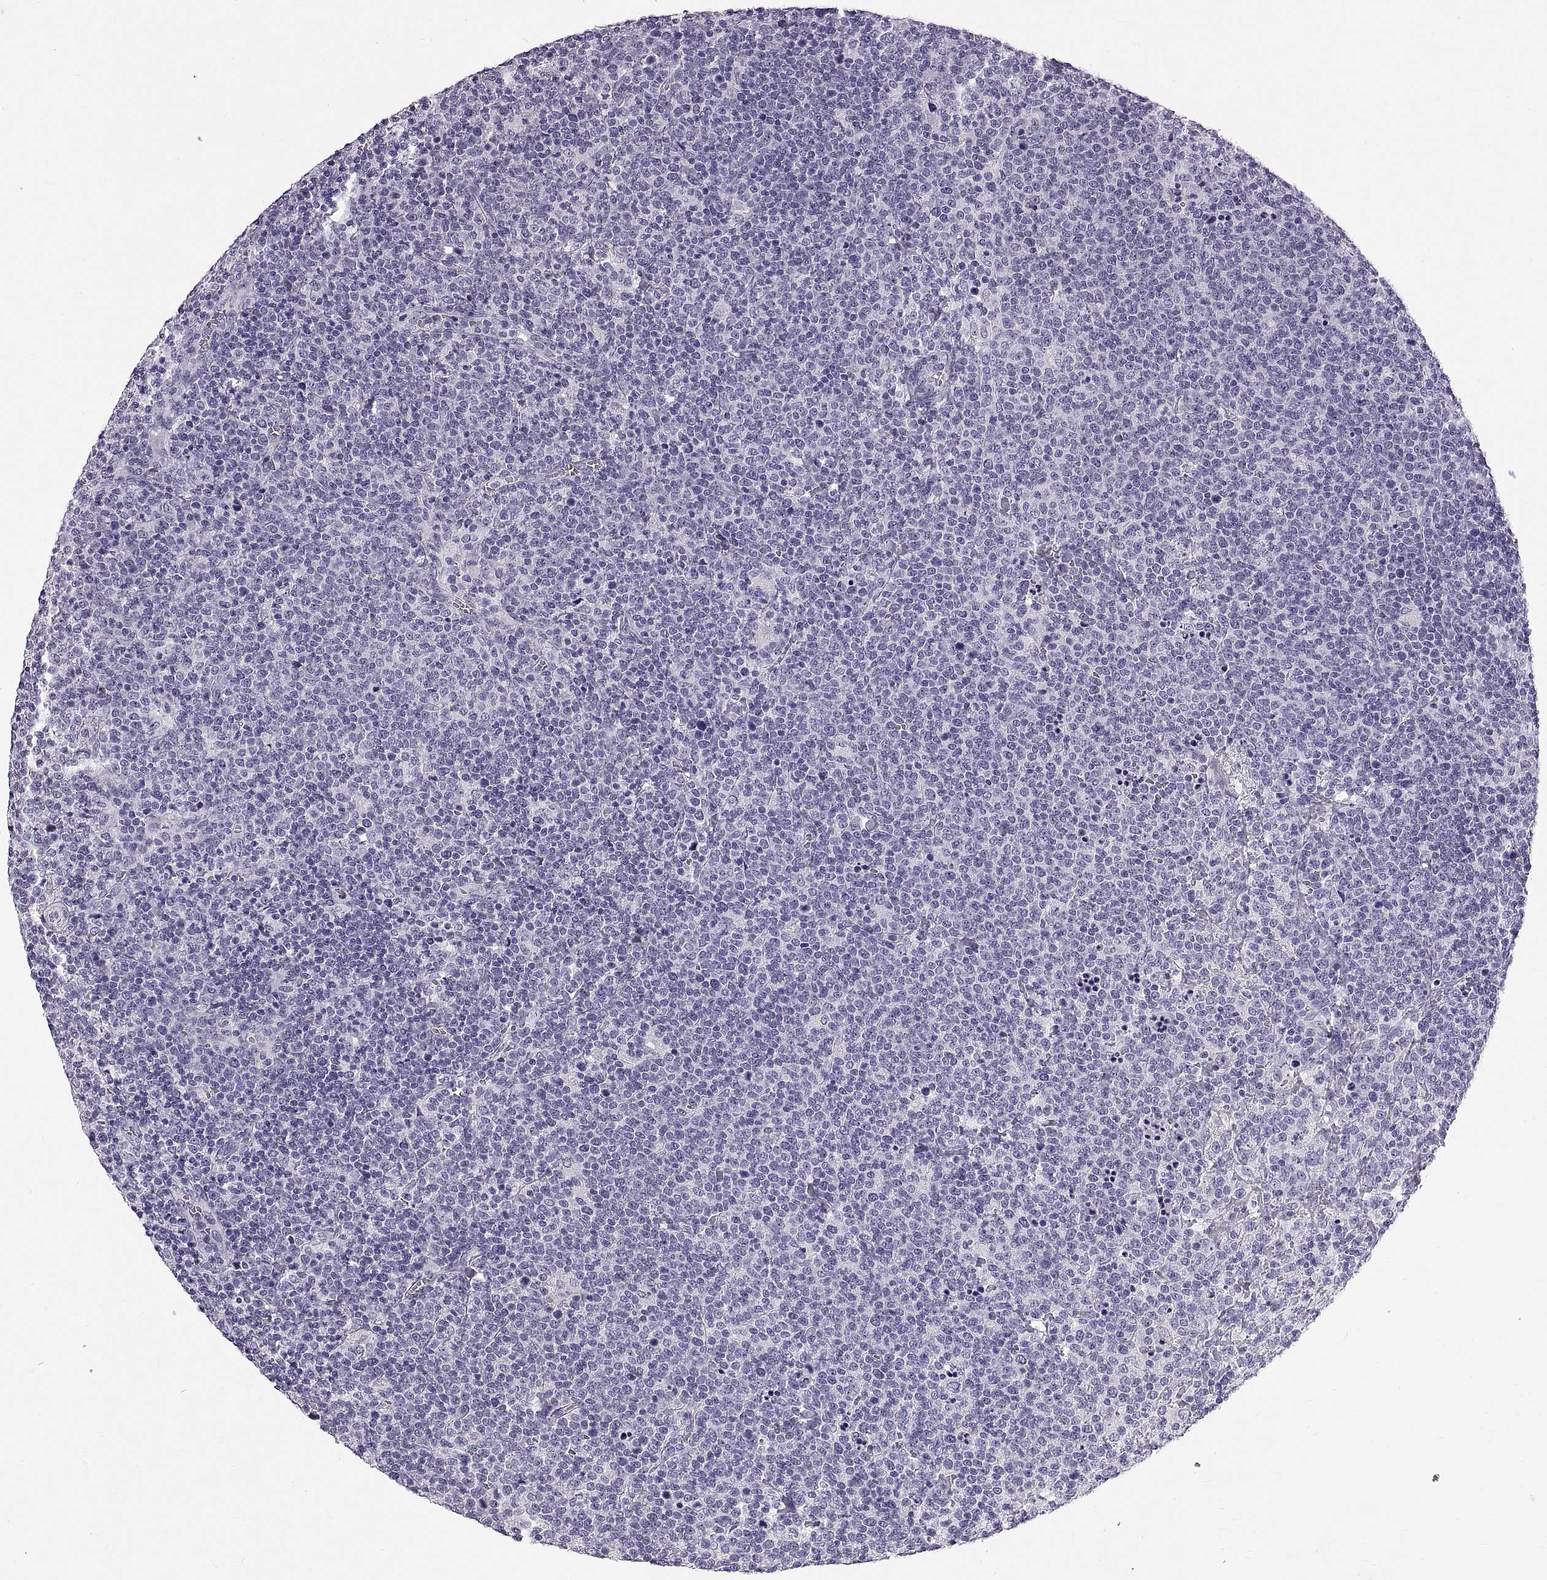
{"staining": {"intensity": "negative", "quantity": "none", "location": "none"}, "tissue": "lymphoma", "cell_type": "Tumor cells", "image_type": "cancer", "snomed": [{"axis": "morphology", "description": "Malignant lymphoma, non-Hodgkin's type, High grade"}, {"axis": "topography", "description": "Lymph node"}], "caption": "High-grade malignant lymphoma, non-Hodgkin's type stained for a protein using immunohistochemistry (IHC) displays no staining tumor cells.", "gene": "WFDC8", "patient": {"sex": "male", "age": 61}}